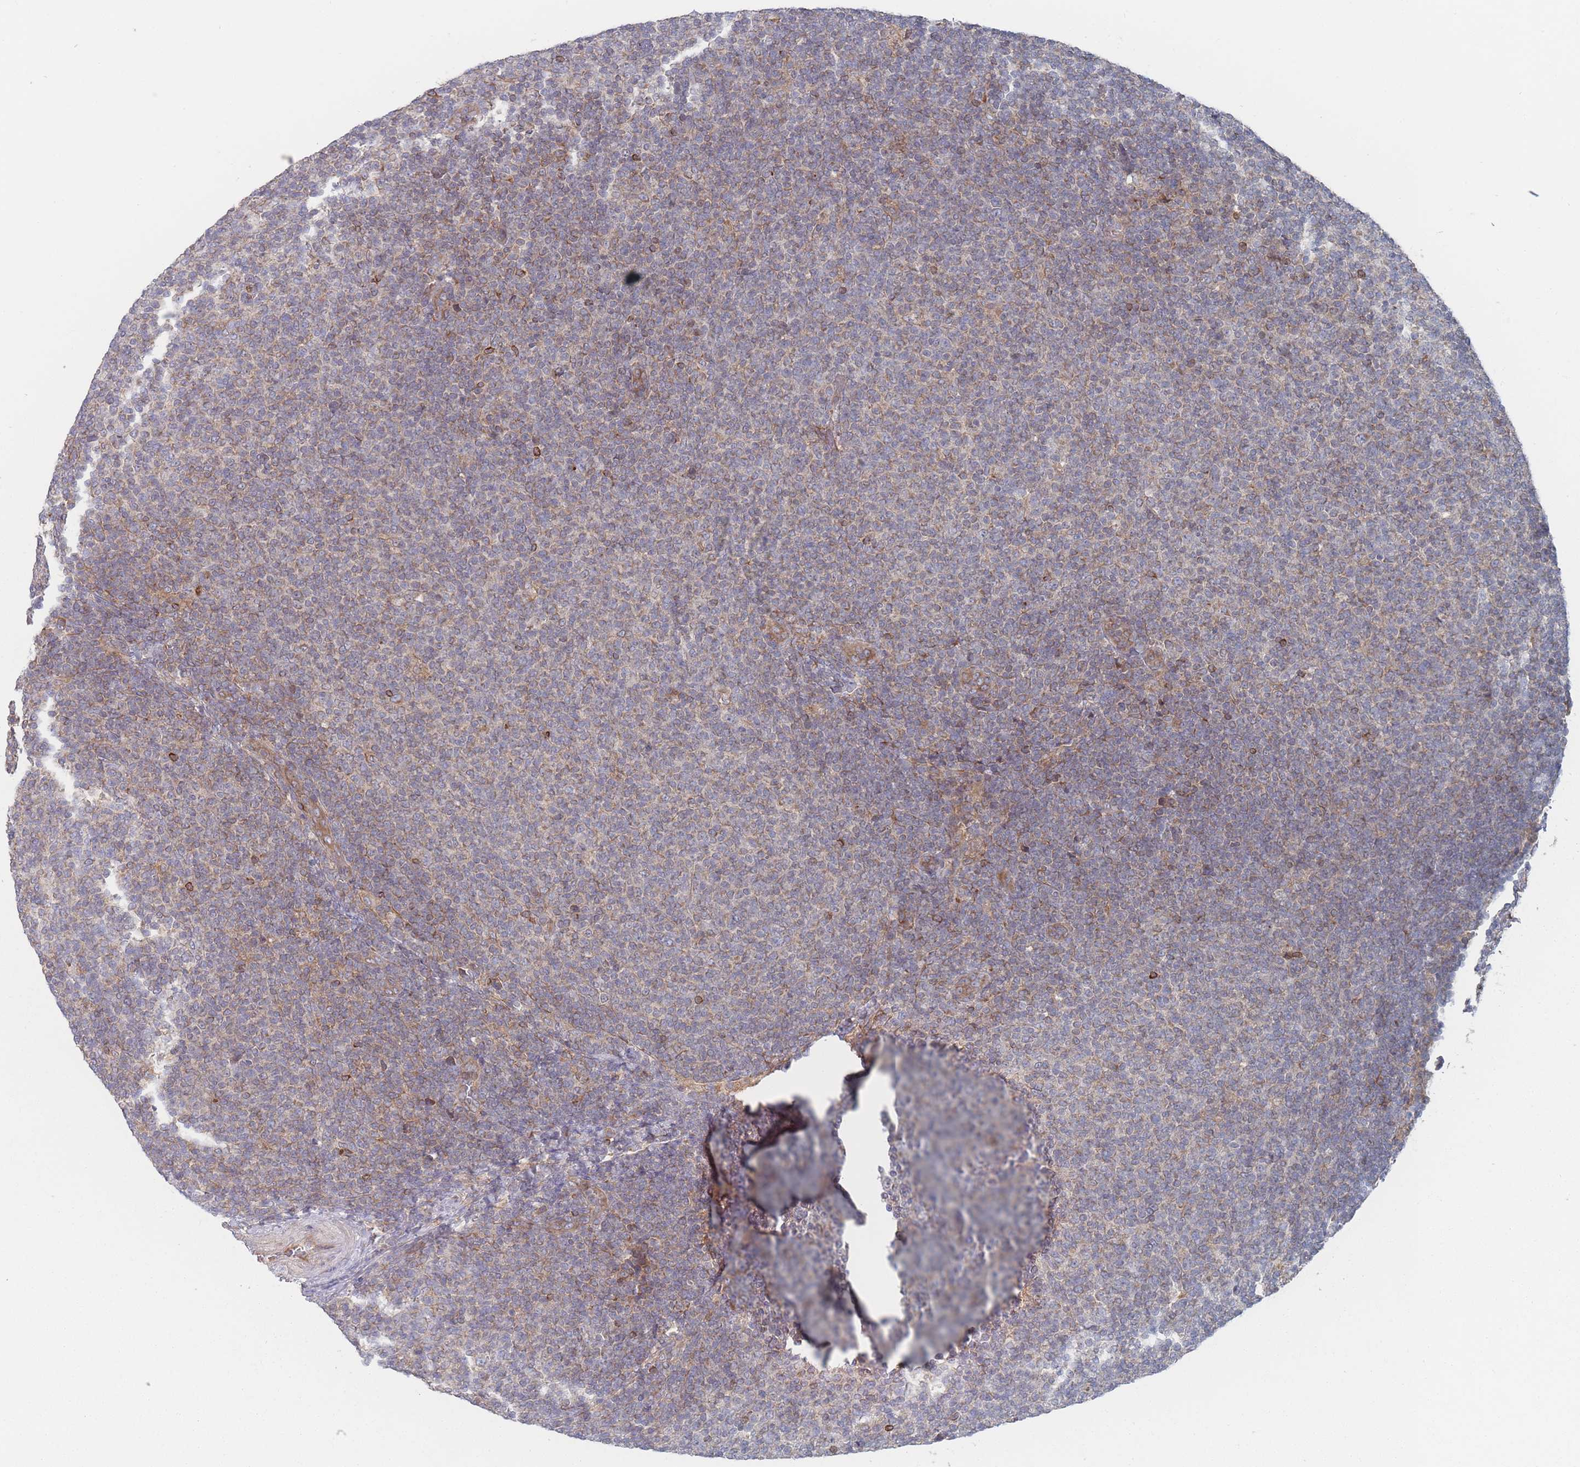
{"staining": {"intensity": "weak", "quantity": "<25%", "location": "cytoplasmic/membranous"}, "tissue": "lymphoma", "cell_type": "Tumor cells", "image_type": "cancer", "snomed": [{"axis": "morphology", "description": "Malignant lymphoma, non-Hodgkin's type, Low grade"}, {"axis": "topography", "description": "Lymph node"}], "caption": "Malignant lymphoma, non-Hodgkin's type (low-grade) was stained to show a protein in brown. There is no significant positivity in tumor cells. (DAB immunohistochemistry (IHC) visualized using brightfield microscopy, high magnification).", "gene": "KDSR", "patient": {"sex": "male", "age": 66}}